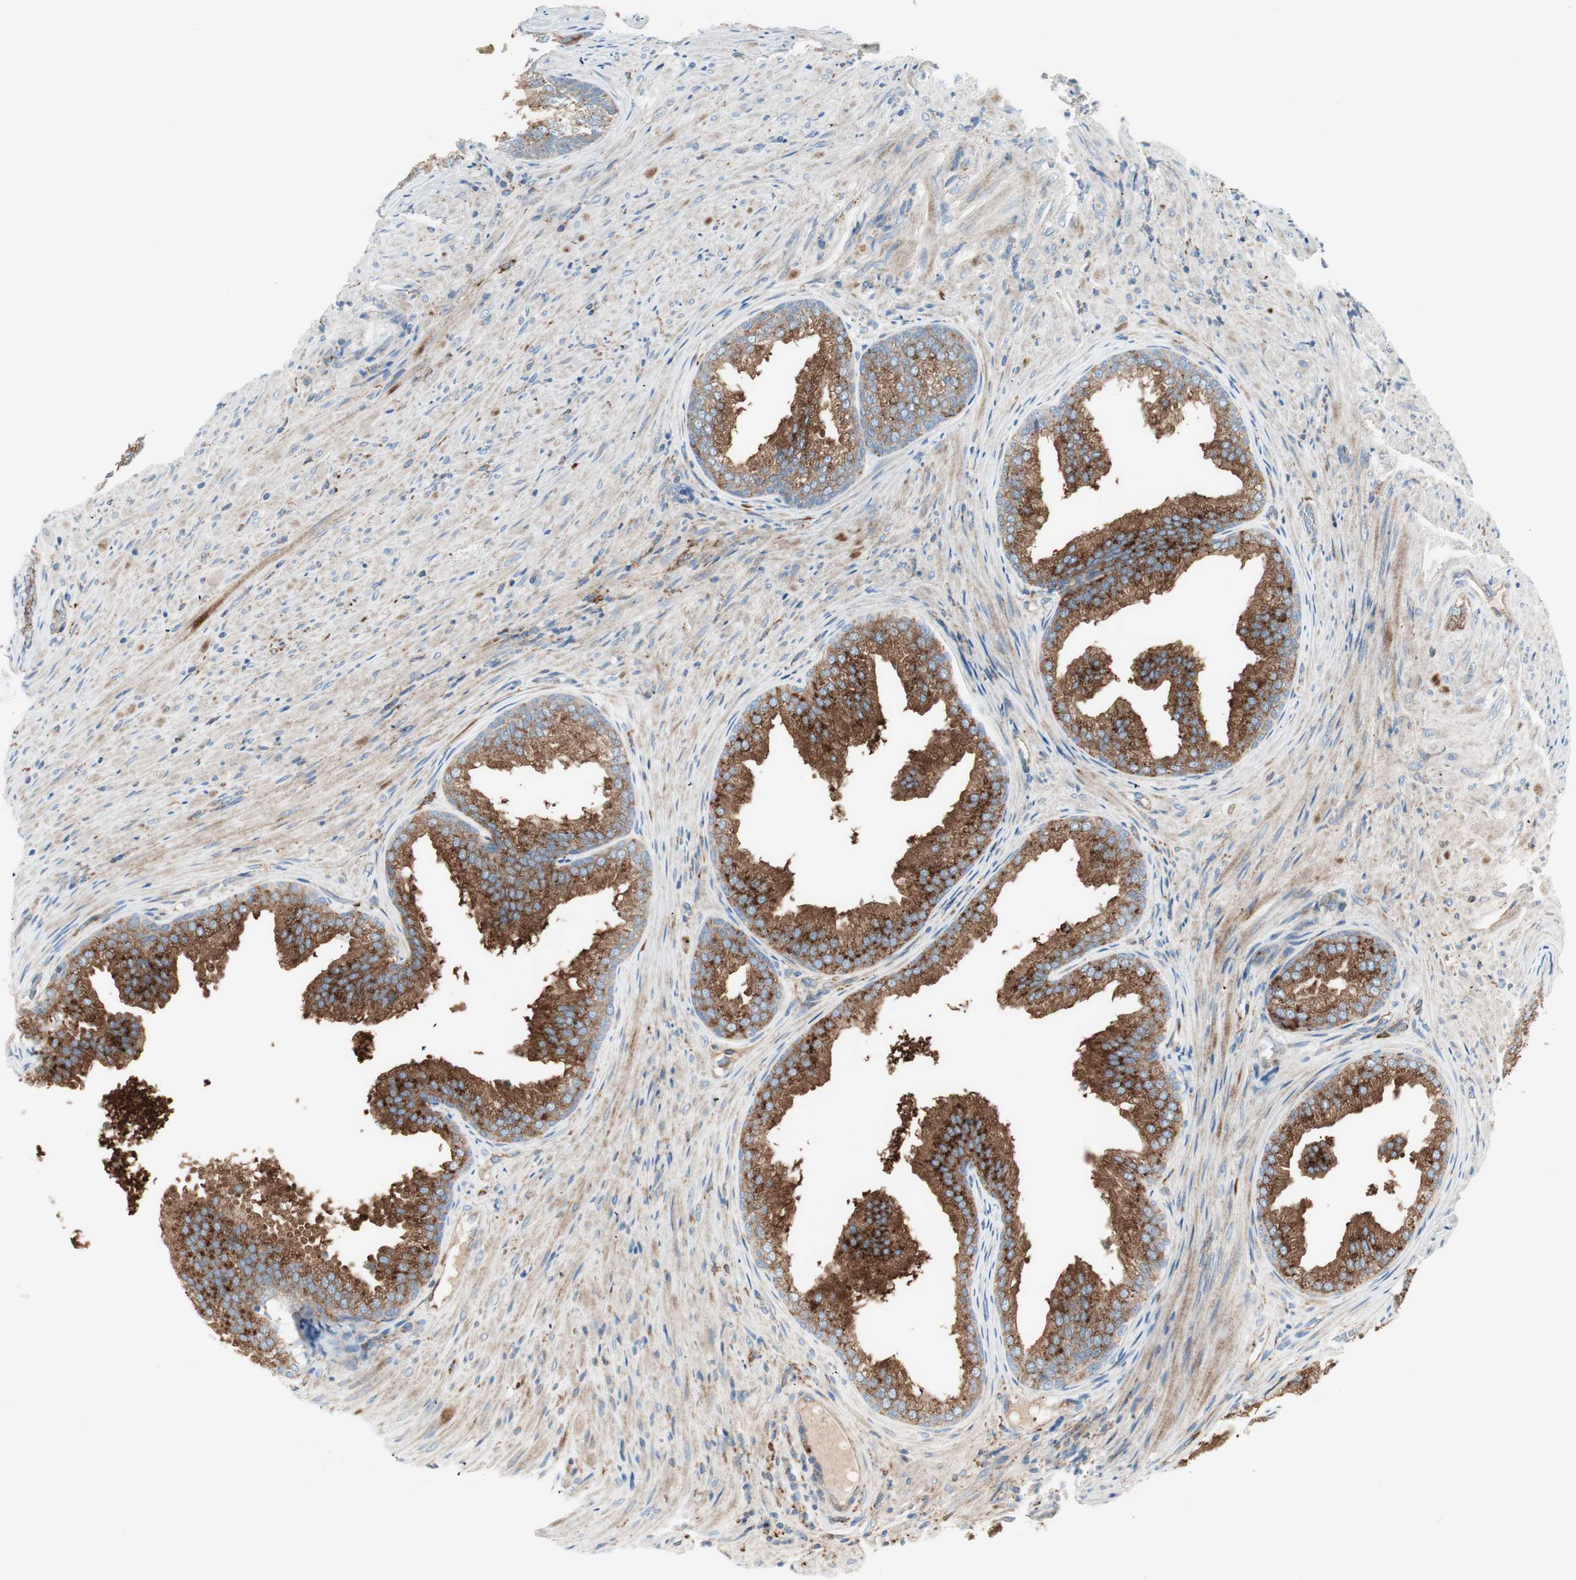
{"staining": {"intensity": "moderate", "quantity": ">75%", "location": "cytoplasmic/membranous"}, "tissue": "prostate", "cell_type": "Glandular cells", "image_type": "normal", "snomed": [{"axis": "morphology", "description": "Normal tissue, NOS"}, {"axis": "topography", "description": "Prostate"}], "caption": "Brown immunohistochemical staining in unremarkable prostate displays moderate cytoplasmic/membranous staining in approximately >75% of glandular cells.", "gene": "ATP6V1G1", "patient": {"sex": "male", "age": 76}}